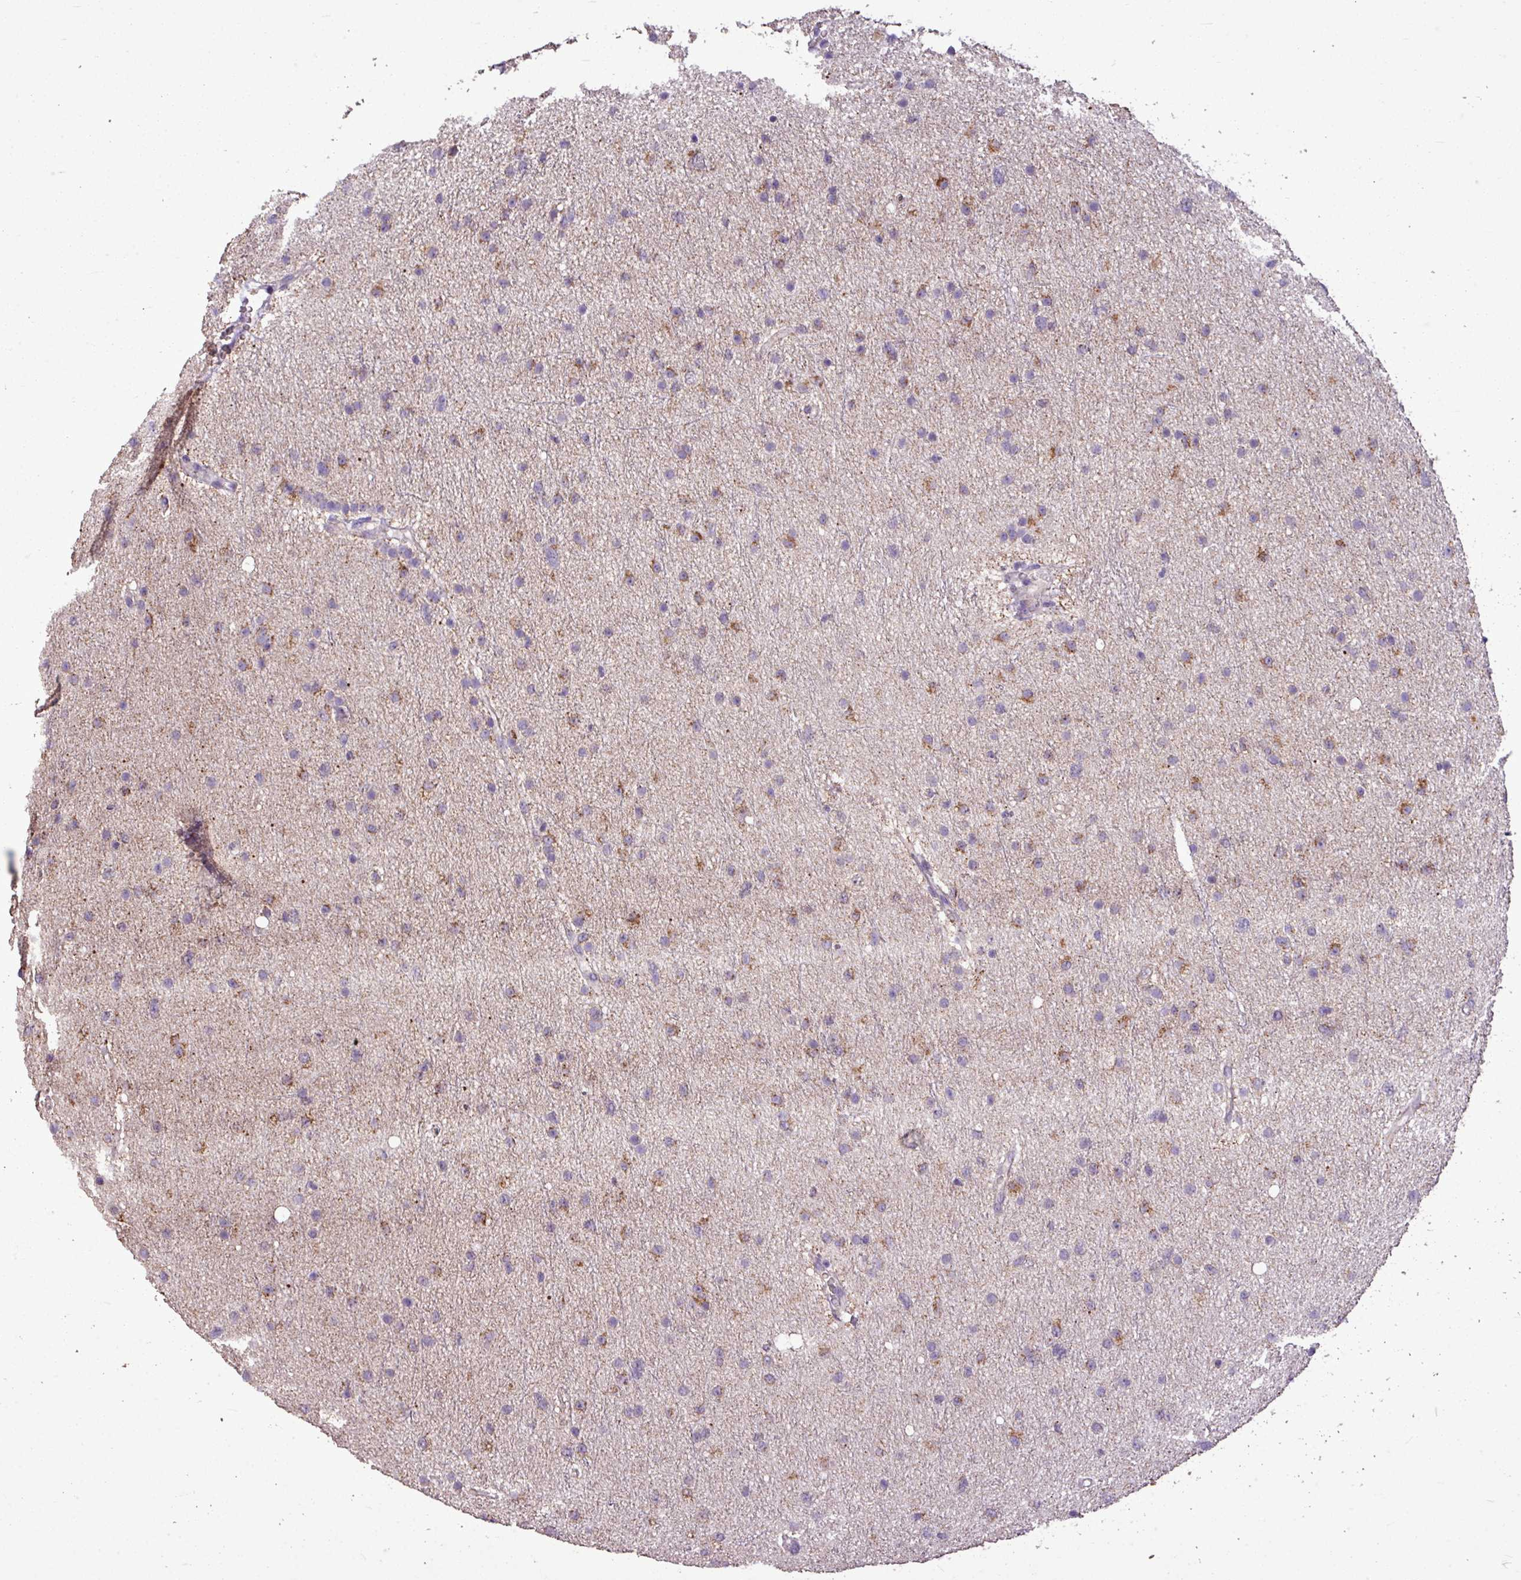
{"staining": {"intensity": "moderate", "quantity": "25%-75%", "location": "cytoplasmic/membranous"}, "tissue": "glioma", "cell_type": "Tumor cells", "image_type": "cancer", "snomed": [{"axis": "morphology", "description": "Glioma, malignant, Low grade"}, {"axis": "topography", "description": "Cerebral cortex"}], "caption": "This is an image of immunohistochemistry (IHC) staining of glioma, which shows moderate expression in the cytoplasmic/membranous of tumor cells.", "gene": "ALDH2", "patient": {"sex": "female", "age": 39}}